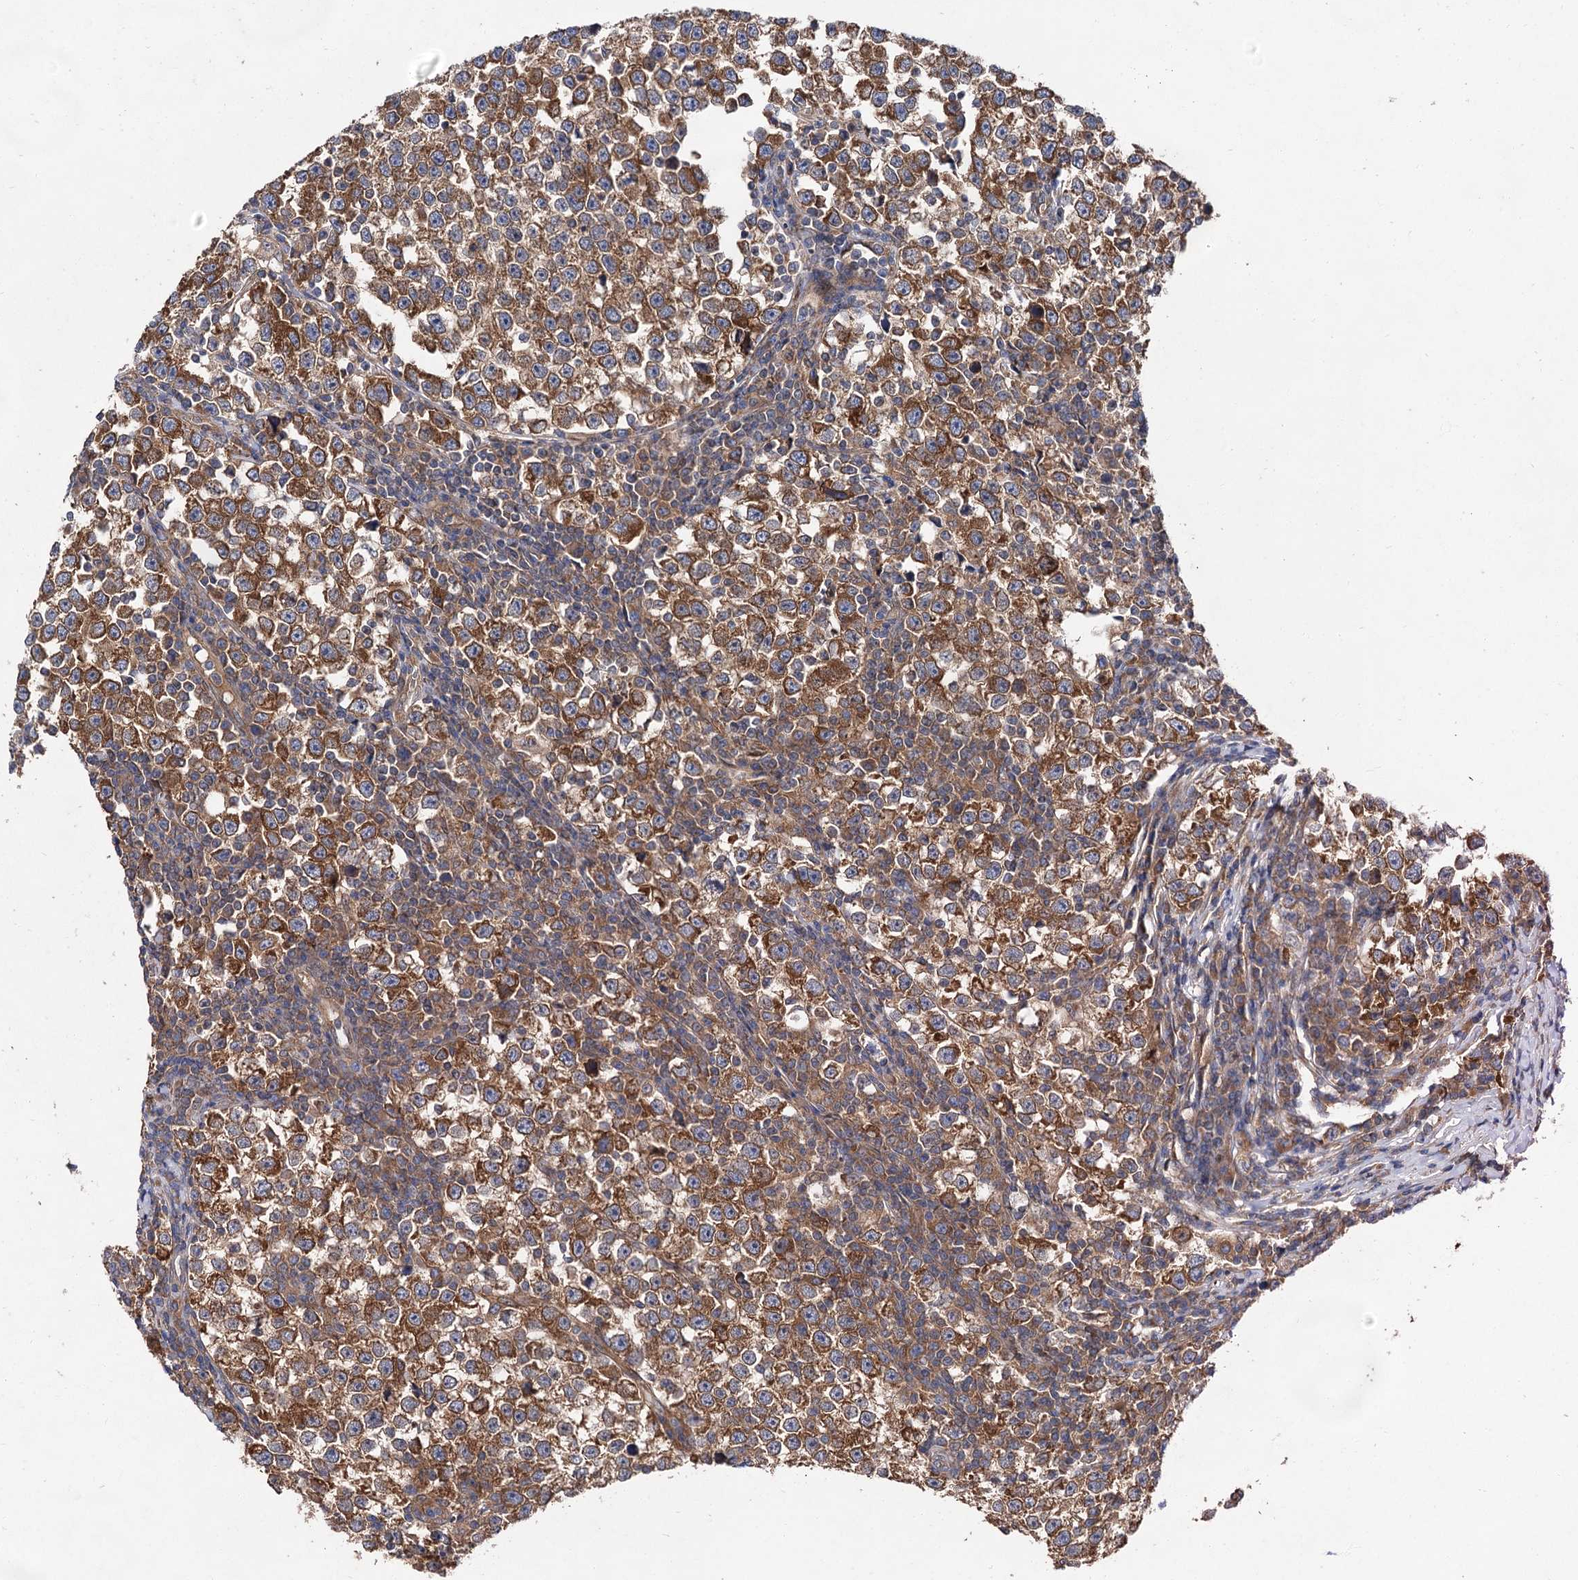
{"staining": {"intensity": "moderate", "quantity": ">75%", "location": "cytoplasmic/membranous"}, "tissue": "testis cancer", "cell_type": "Tumor cells", "image_type": "cancer", "snomed": [{"axis": "morphology", "description": "Normal tissue, NOS"}, {"axis": "morphology", "description": "Seminoma, NOS"}, {"axis": "topography", "description": "Testis"}], "caption": "IHC (DAB (3,3'-diaminobenzidine)) staining of human testis cancer (seminoma) exhibits moderate cytoplasmic/membranous protein positivity in about >75% of tumor cells.", "gene": "NAA25", "patient": {"sex": "male", "age": 43}}